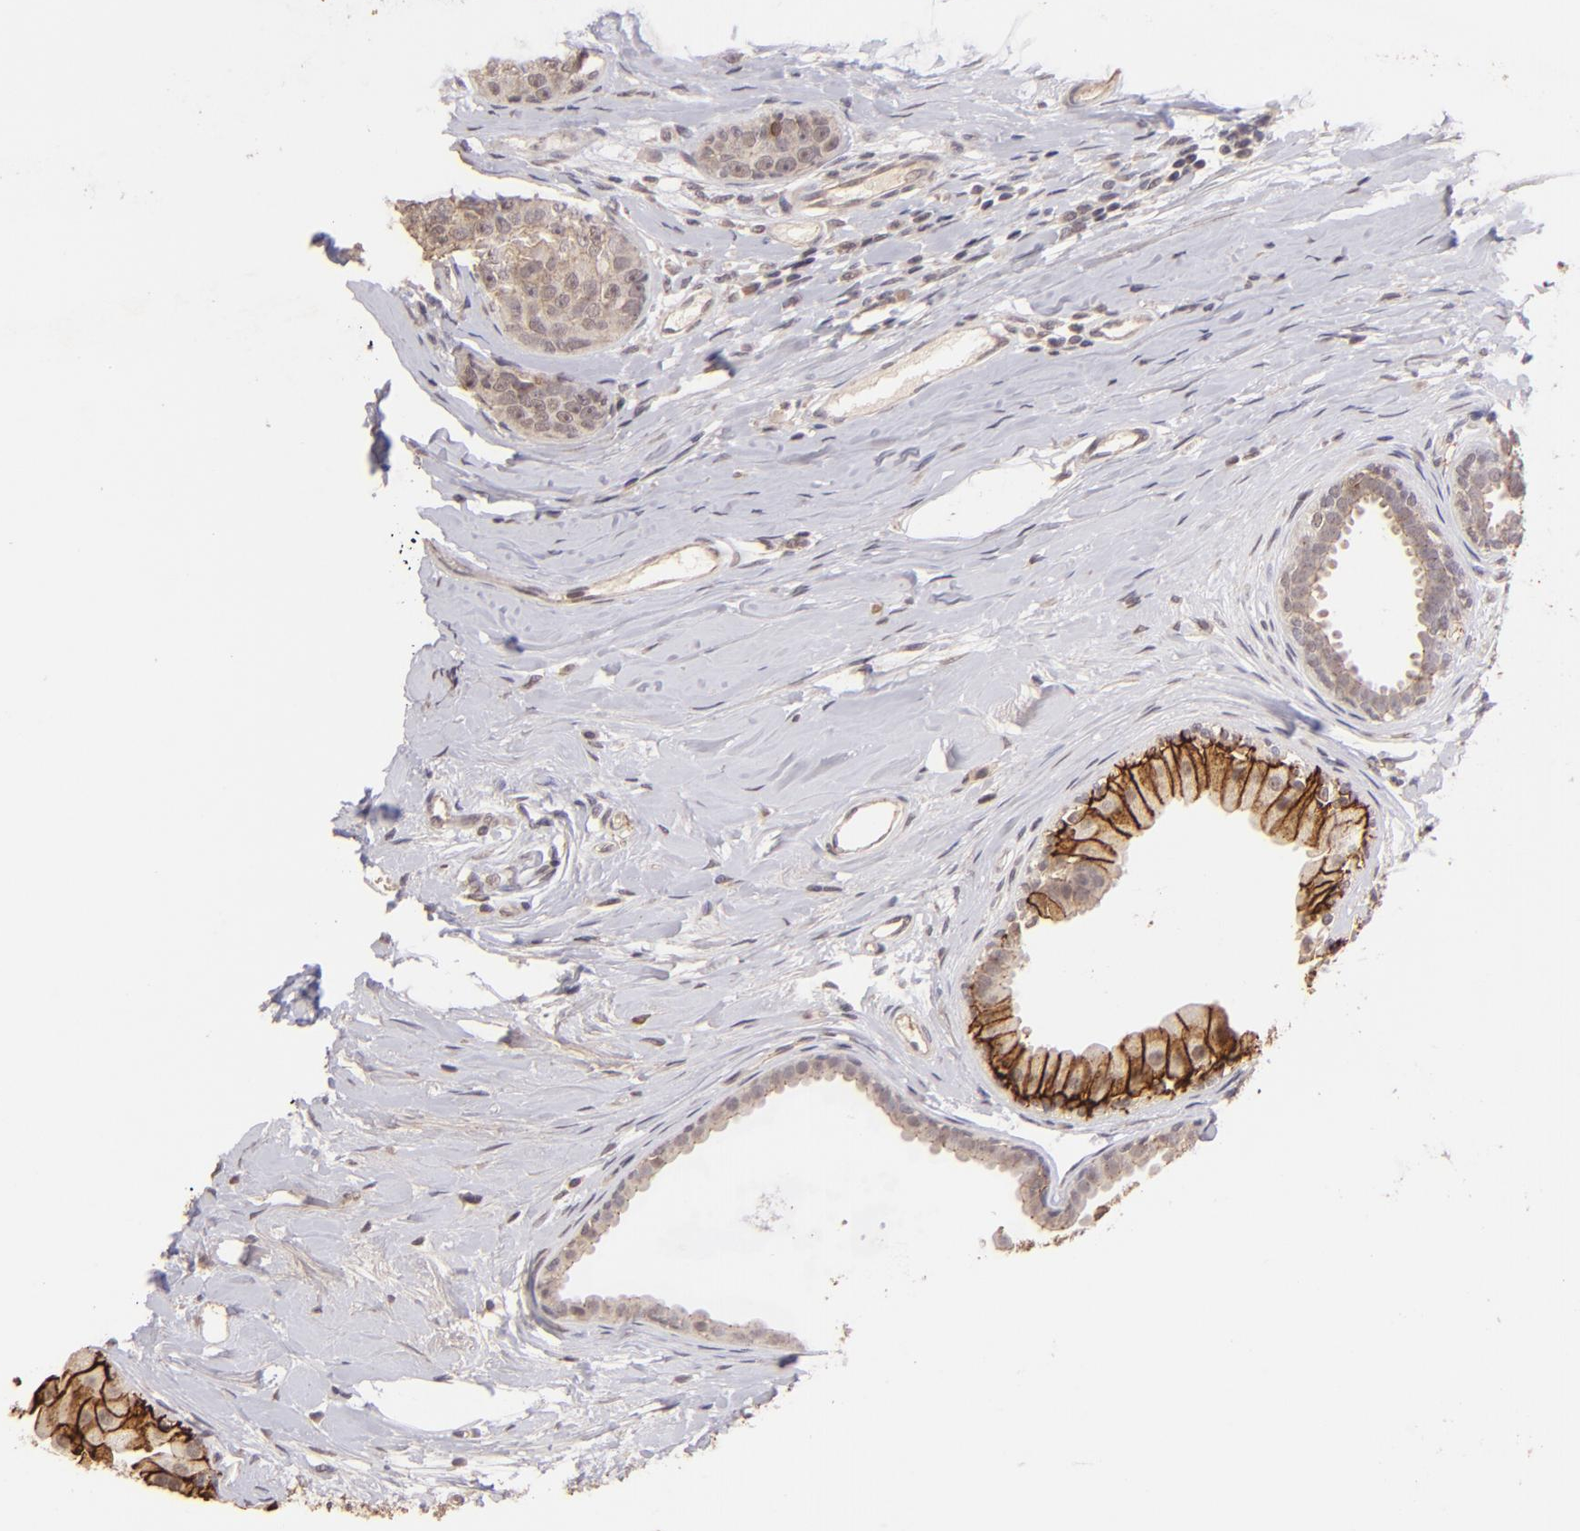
{"staining": {"intensity": "weak", "quantity": ">75%", "location": "cytoplasmic/membranous"}, "tissue": "breast cancer", "cell_type": "Tumor cells", "image_type": "cancer", "snomed": [{"axis": "morphology", "description": "Normal tissue, NOS"}, {"axis": "morphology", "description": "Duct carcinoma"}, {"axis": "topography", "description": "Breast"}], "caption": "A brown stain shows weak cytoplasmic/membranous positivity of a protein in breast cancer (infiltrating ductal carcinoma) tumor cells.", "gene": "CLDN1", "patient": {"sex": "female", "age": 50}}